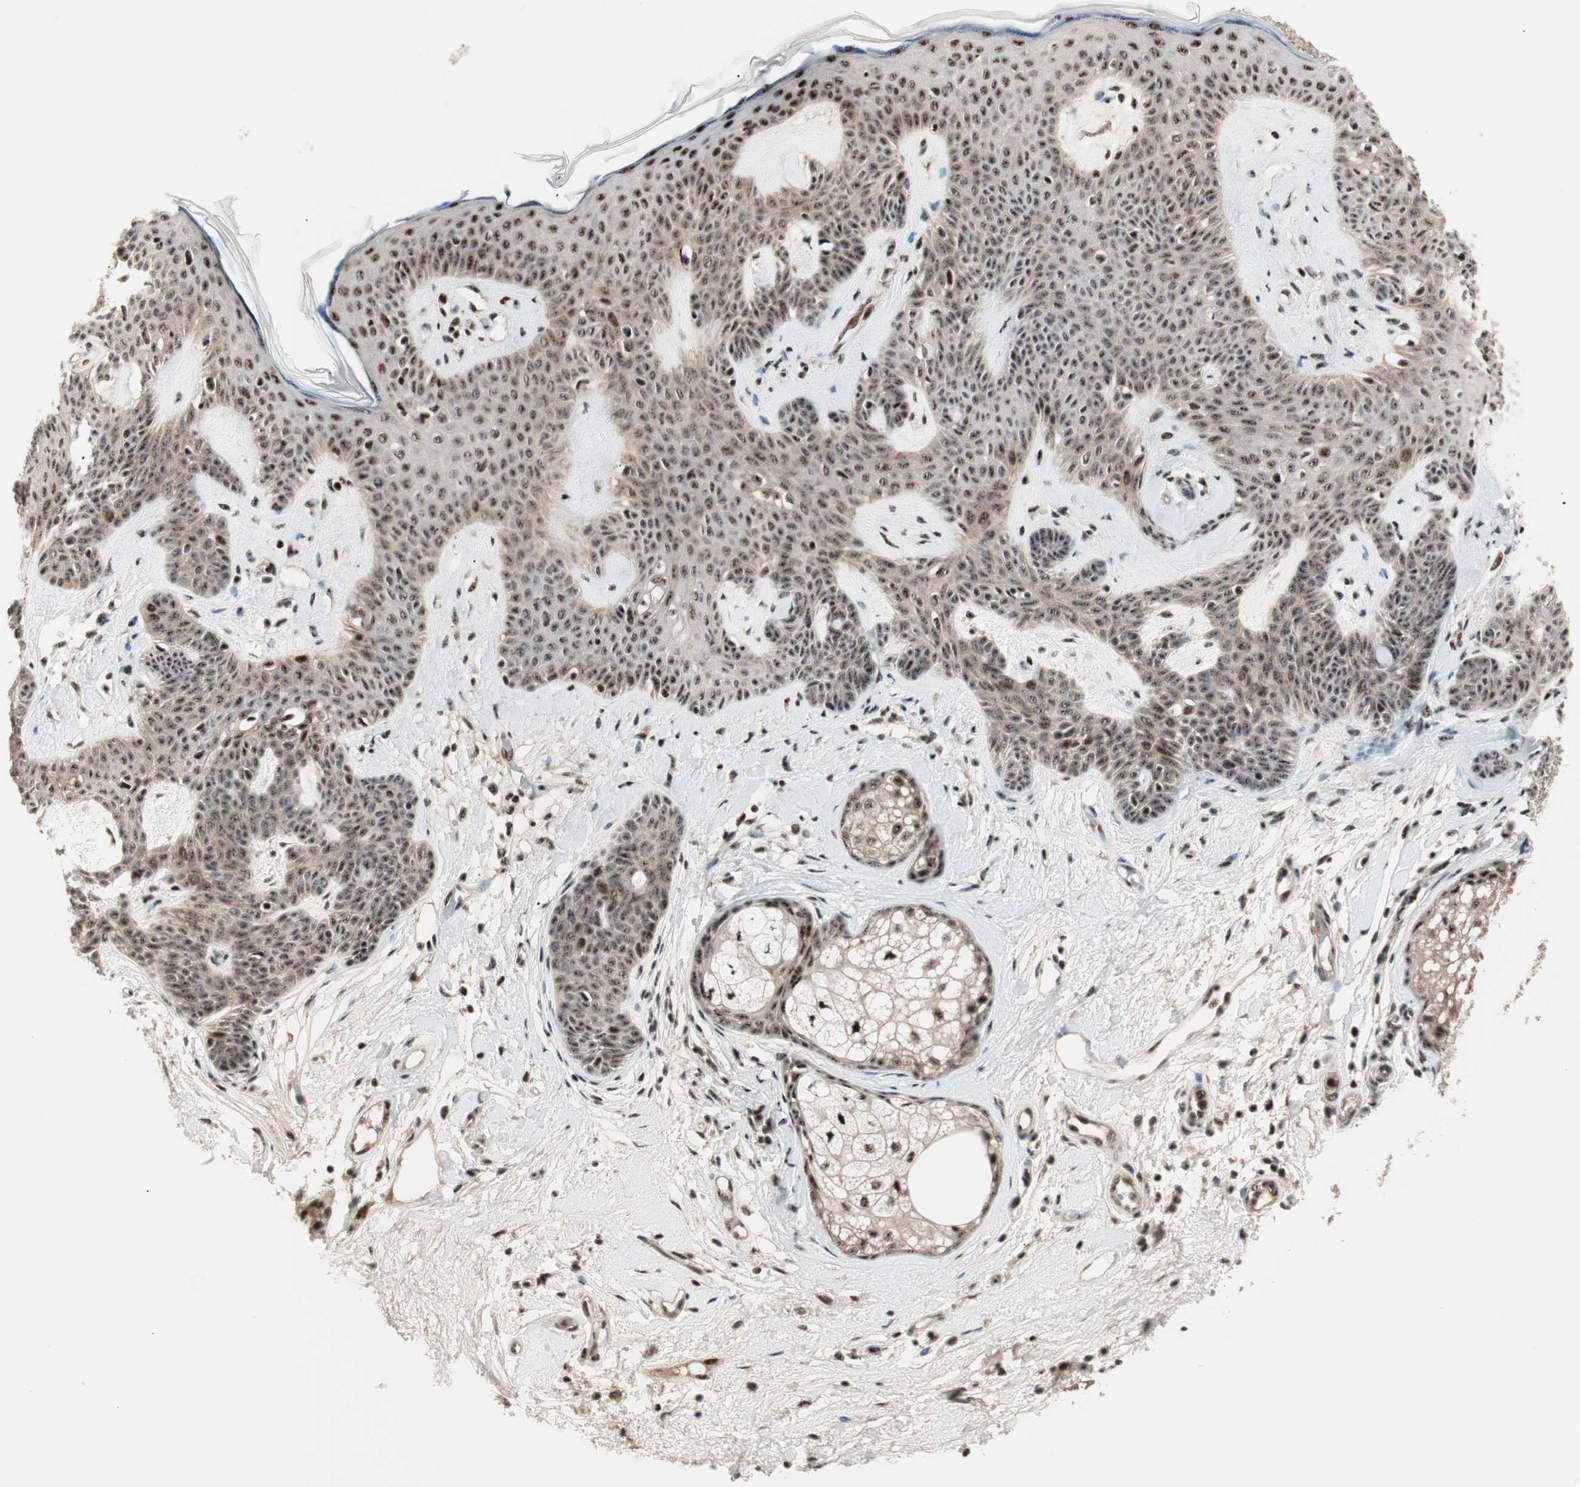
{"staining": {"intensity": "moderate", "quantity": ">75%", "location": "nuclear"}, "tissue": "skin cancer", "cell_type": "Tumor cells", "image_type": "cancer", "snomed": [{"axis": "morphology", "description": "Developmental malformation"}, {"axis": "morphology", "description": "Basal cell carcinoma"}, {"axis": "topography", "description": "Skin"}], "caption": "This histopathology image reveals IHC staining of human basal cell carcinoma (skin), with medium moderate nuclear staining in about >75% of tumor cells.", "gene": "NR5A2", "patient": {"sex": "female", "age": 62}}